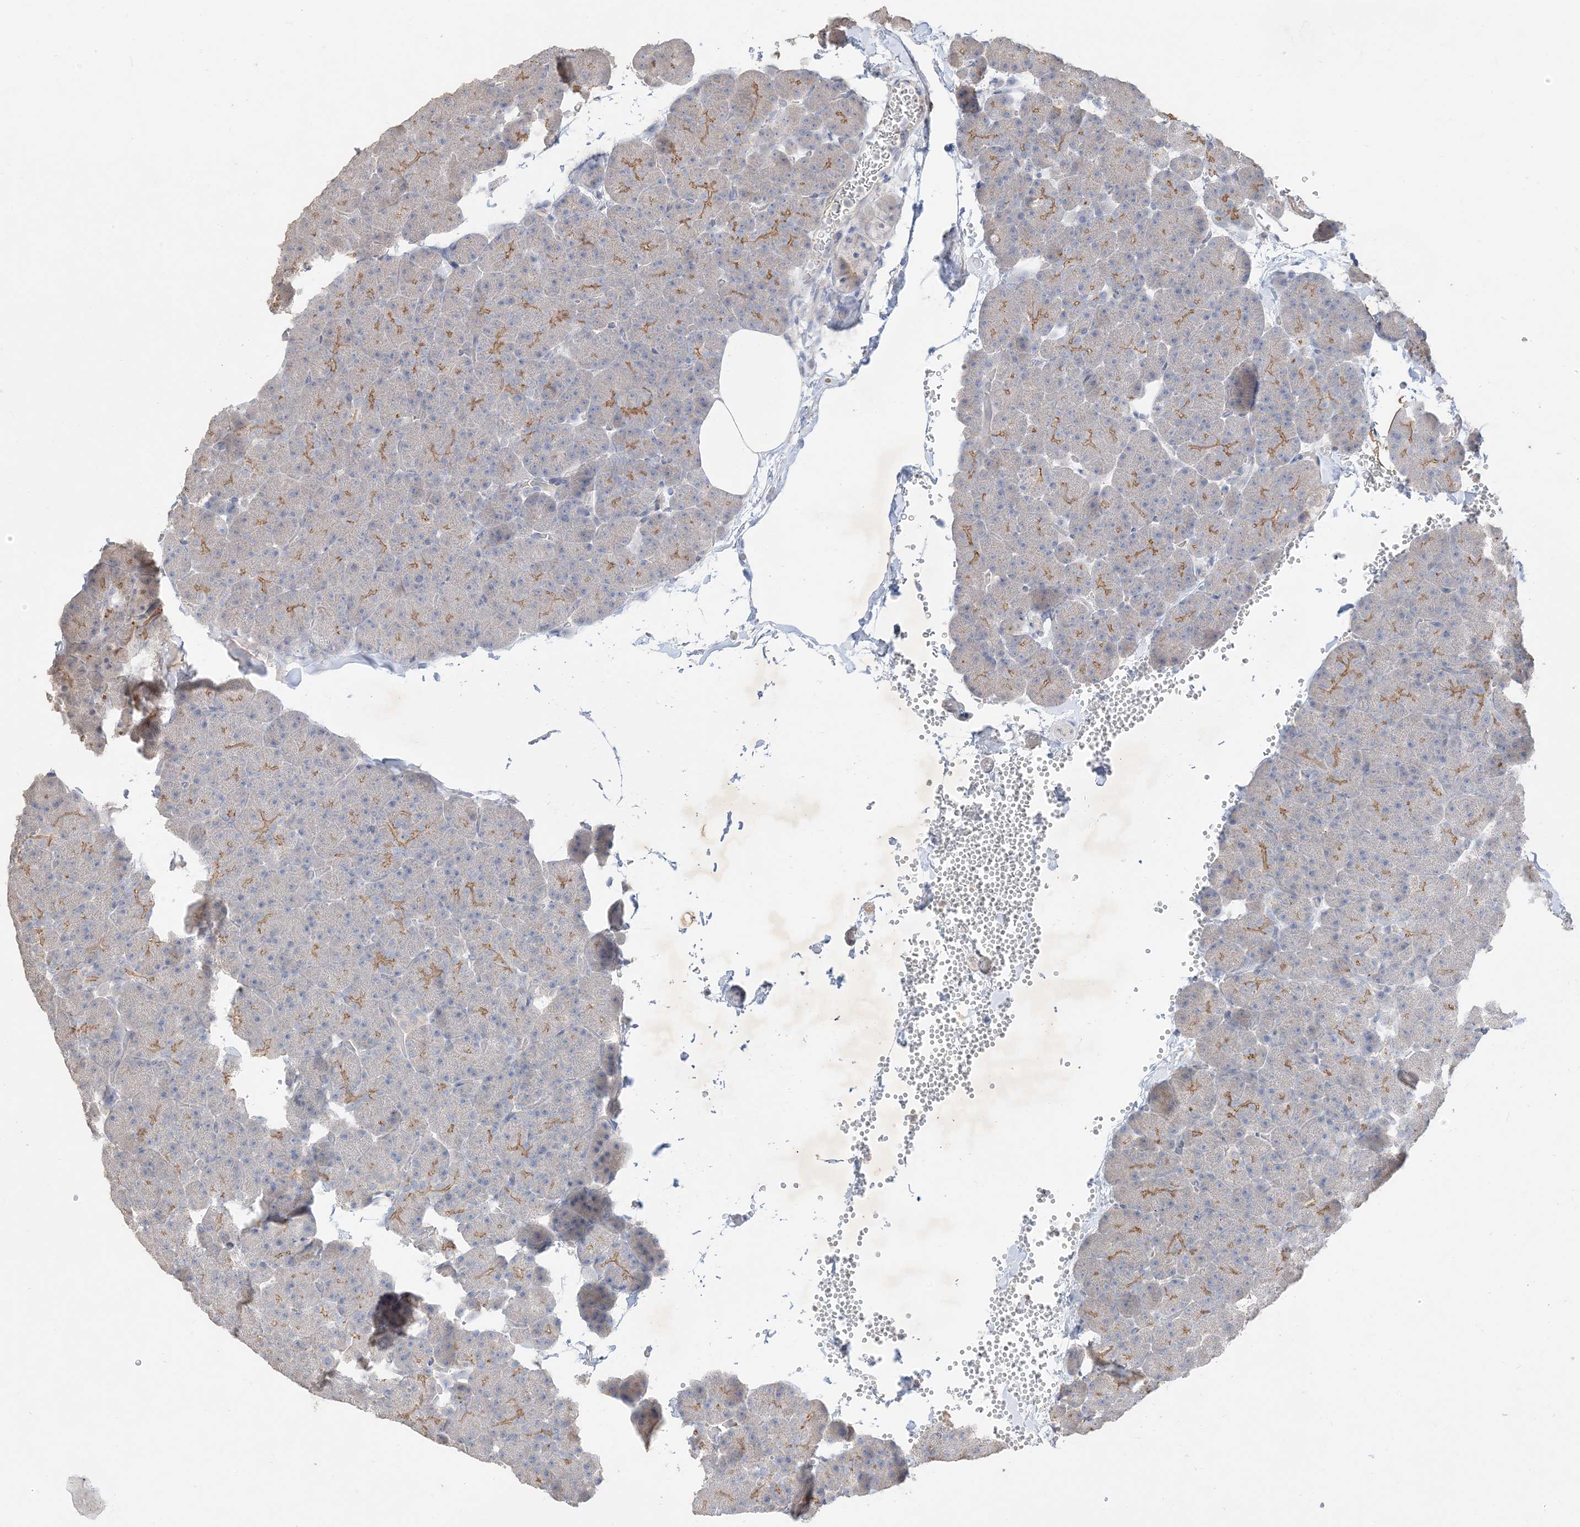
{"staining": {"intensity": "moderate", "quantity": "25%-75%", "location": "cytoplasmic/membranous"}, "tissue": "pancreas", "cell_type": "Exocrine glandular cells", "image_type": "normal", "snomed": [{"axis": "morphology", "description": "Normal tissue, NOS"}, {"axis": "morphology", "description": "Carcinoid, malignant, NOS"}, {"axis": "topography", "description": "Pancreas"}], "caption": "Immunohistochemistry (IHC) photomicrograph of unremarkable pancreas: human pancreas stained using immunohistochemistry (IHC) displays medium levels of moderate protein expression localized specifically in the cytoplasmic/membranous of exocrine glandular cells, appearing as a cytoplasmic/membranous brown color.", "gene": "RNF175", "patient": {"sex": "female", "age": 35}}